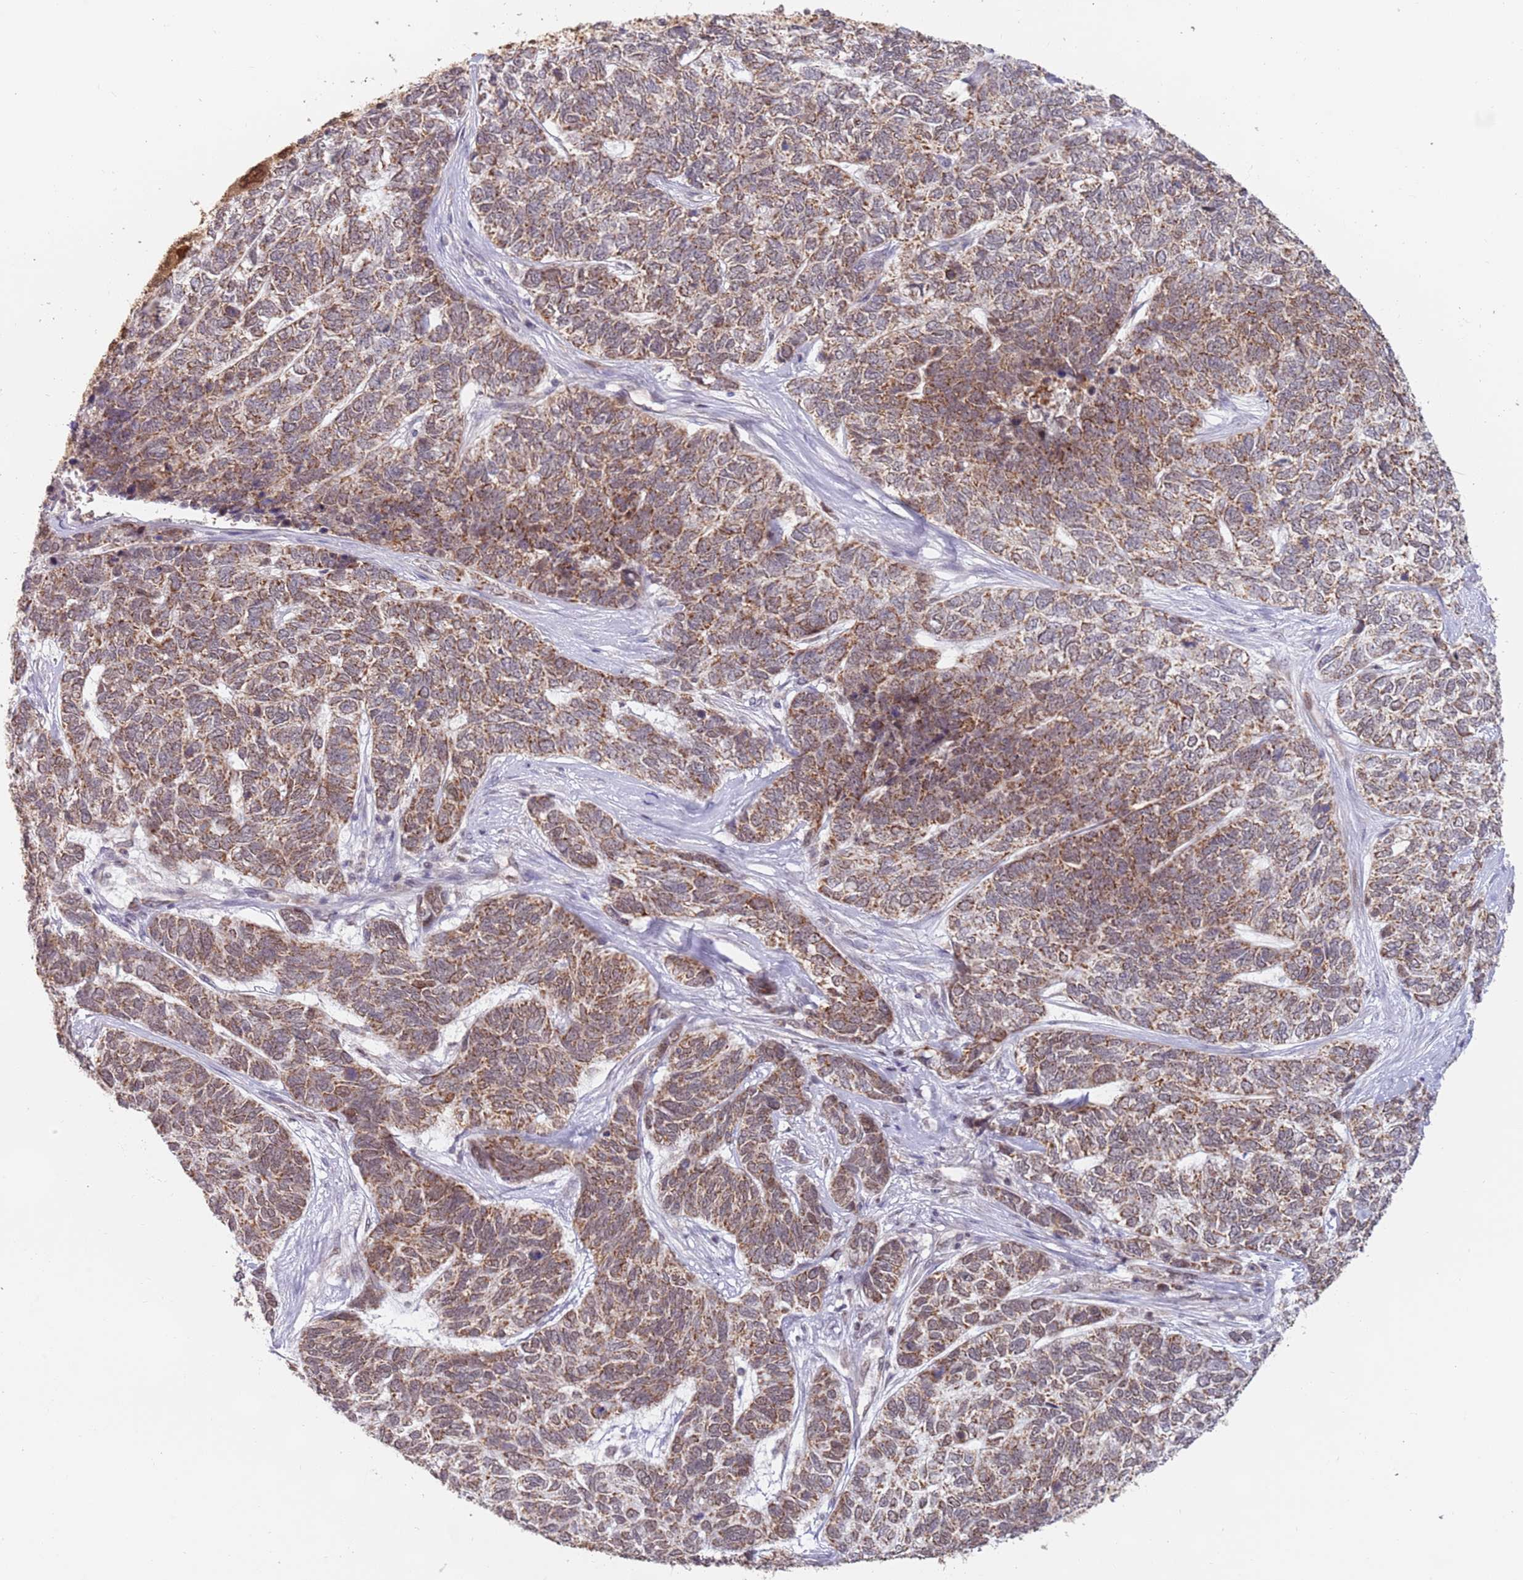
{"staining": {"intensity": "moderate", "quantity": ">75%", "location": "cytoplasmic/membranous"}, "tissue": "skin cancer", "cell_type": "Tumor cells", "image_type": "cancer", "snomed": [{"axis": "morphology", "description": "Basal cell carcinoma"}, {"axis": "topography", "description": "Skin"}], "caption": "Protein expression analysis of human skin basal cell carcinoma reveals moderate cytoplasmic/membranous positivity in about >75% of tumor cells. The staining was performed using DAB (3,3'-diaminobenzidine) to visualize the protein expression in brown, while the nuclei were stained in blue with hematoxylin (Magnification: 20x).", "gene": "TIMM13", "patient": {"sex": "female", "age": 65}}